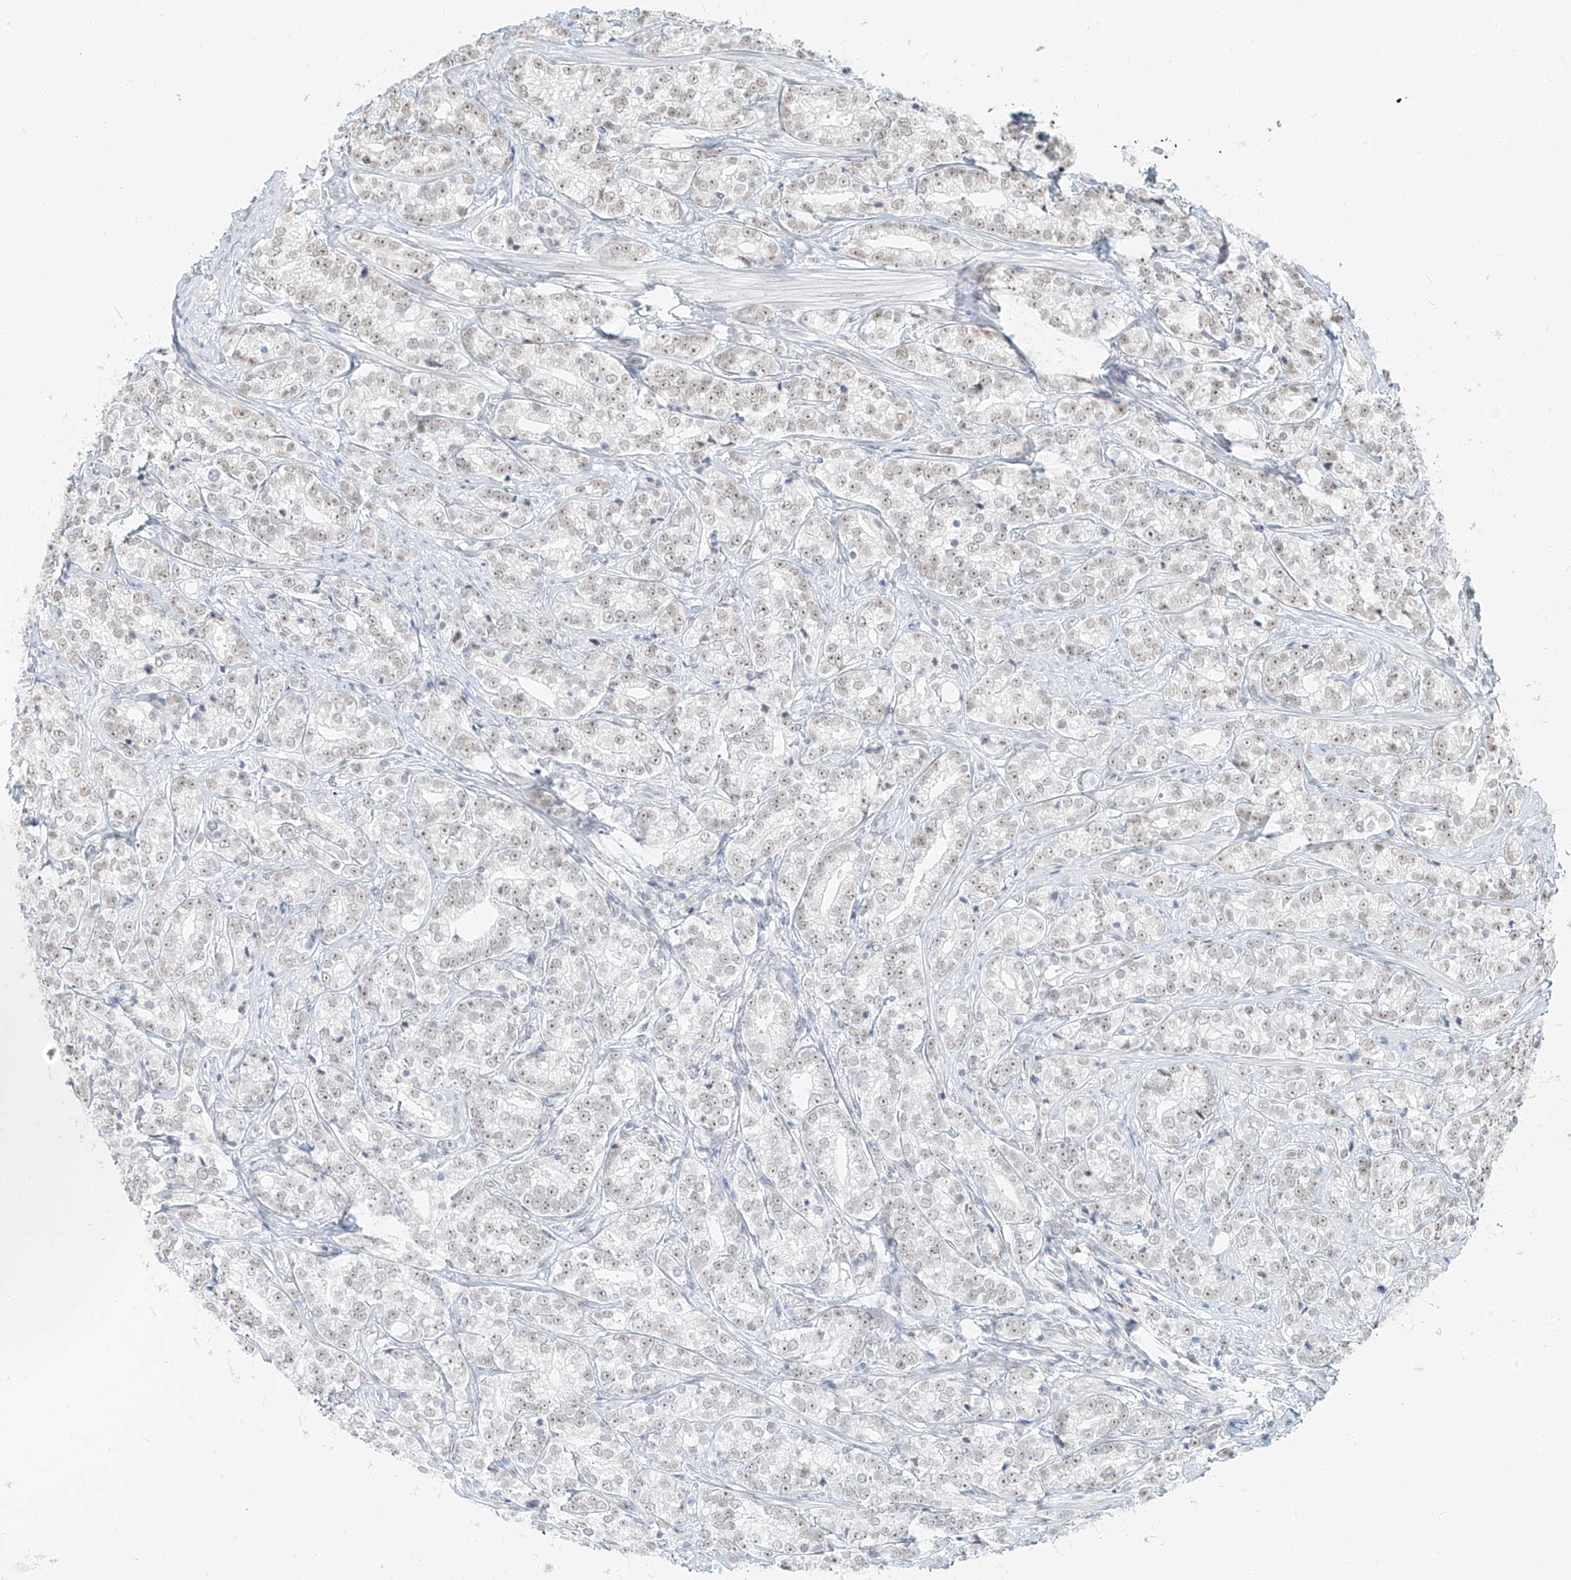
{"staining": {"intensity": "weak", "quantity": "25%-75%", "location": "nuclear"}, "tissue": "prostate cancer", "cell_type": "Tumor cells", "image_type": "cancer", "snomed": [{"axis": "morphology", "description": "Adenocarcinoma, High grade"}, {"axis": "topography", "description": "Prostate"}], "caption": "Immunohistochemical staining of adenocarcinoma (high-grade) (prostate) displays low levels of weak nuclear expression in about 25%-75% of tumor cells. (DAB IHC with brightfield microscopy, high magnification).", "gene": "PGC", "patient": {"sex": "male", "age": 69}}